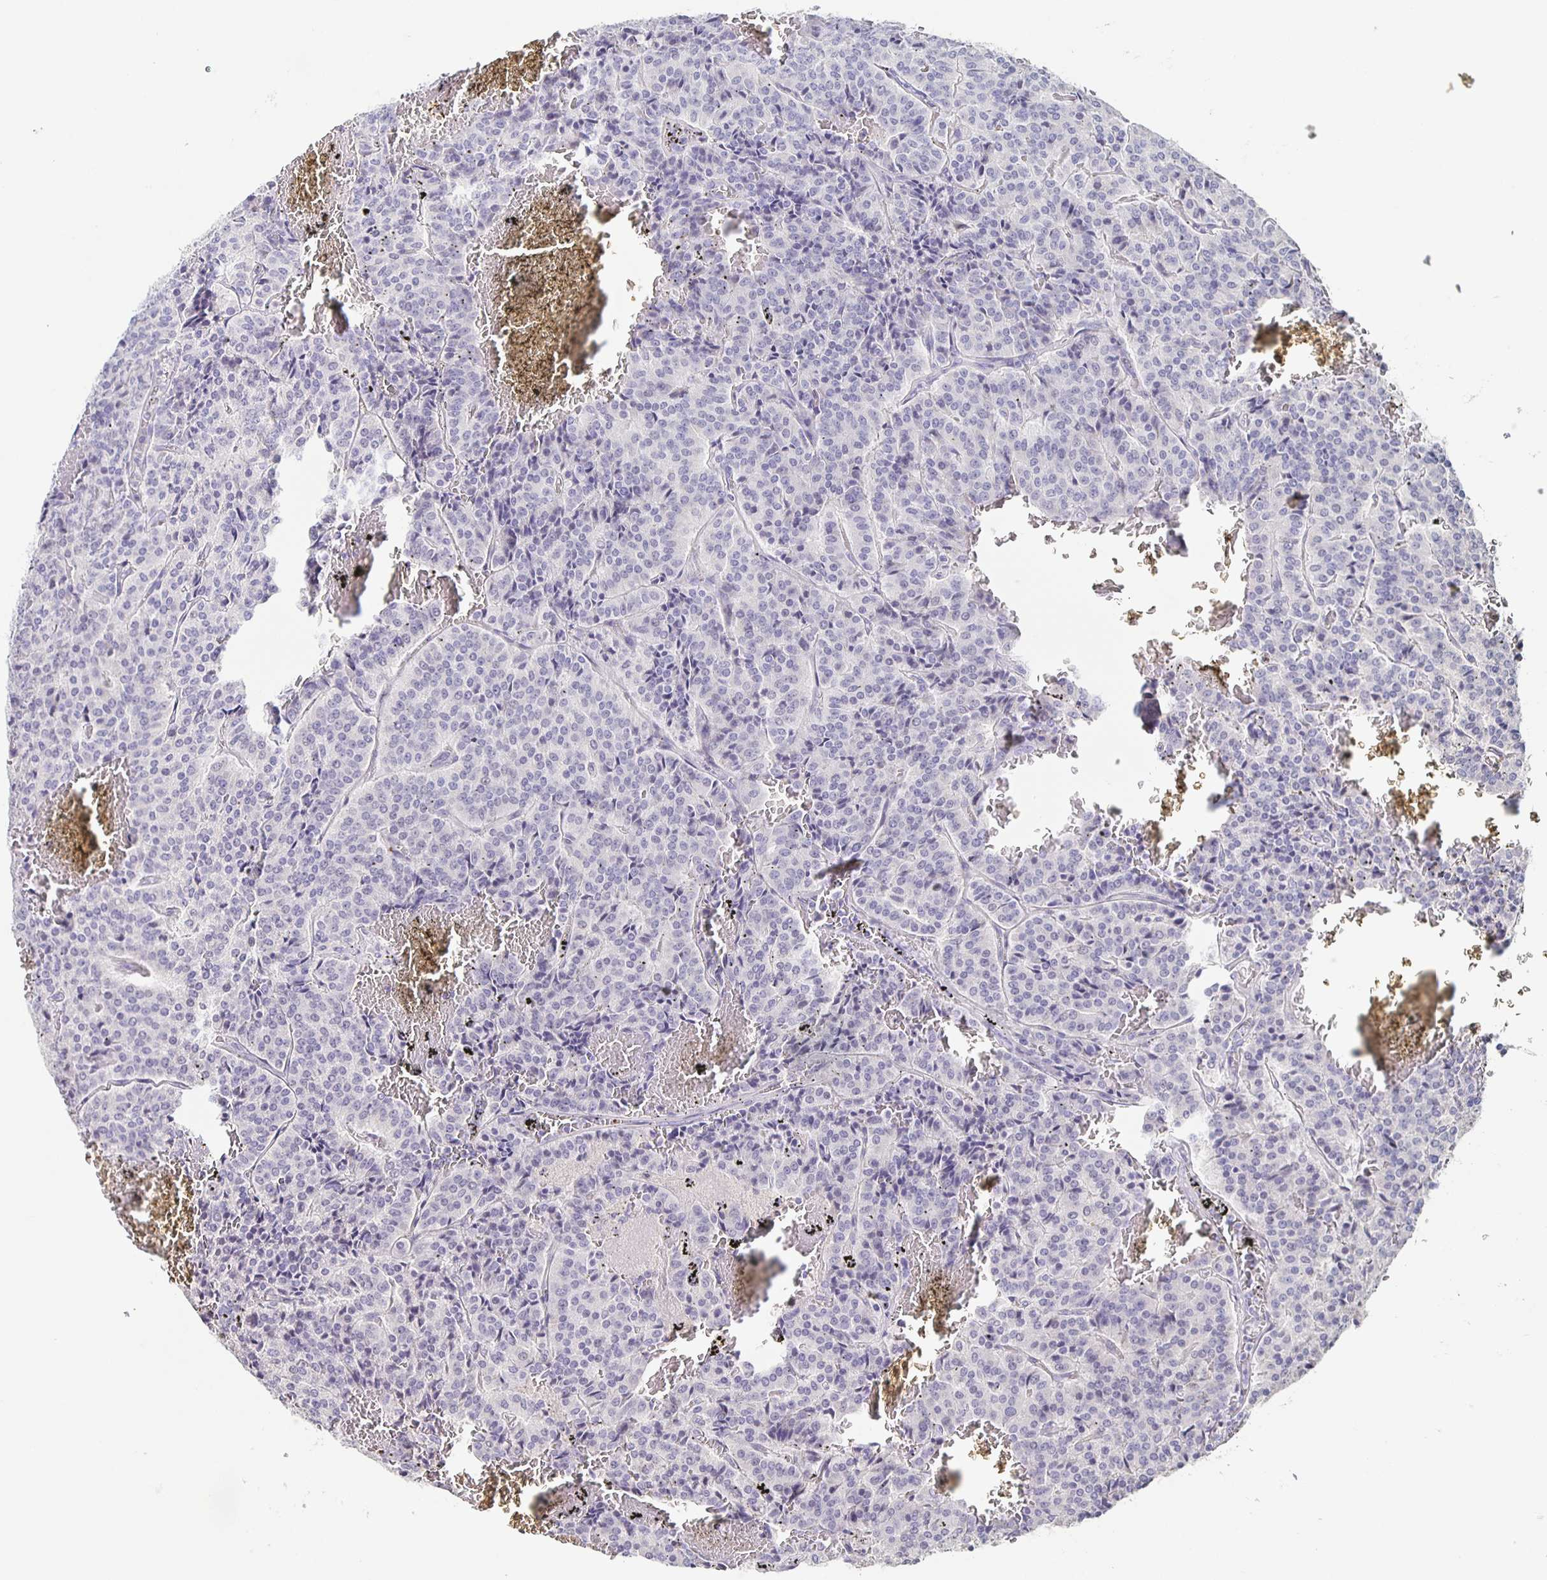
{"staining": {"intensity": "negative", "quantity": "none", "location": "none"}, "tissue": "carcinoid", "cell_type": "Tumor cells", "image_type": "cancer", "snomed": [{"axis": "morphology", "description": "Carcinoid, malignant, NOS"}, {"axis": "topography", "description": "Lung"}], "caption": "The immunohistochemistry micrograph has no significant staining in tumor cells of carcinoid tissue.", "gene": "INSL5", "patient": {"sex": "male", "age": 70}}